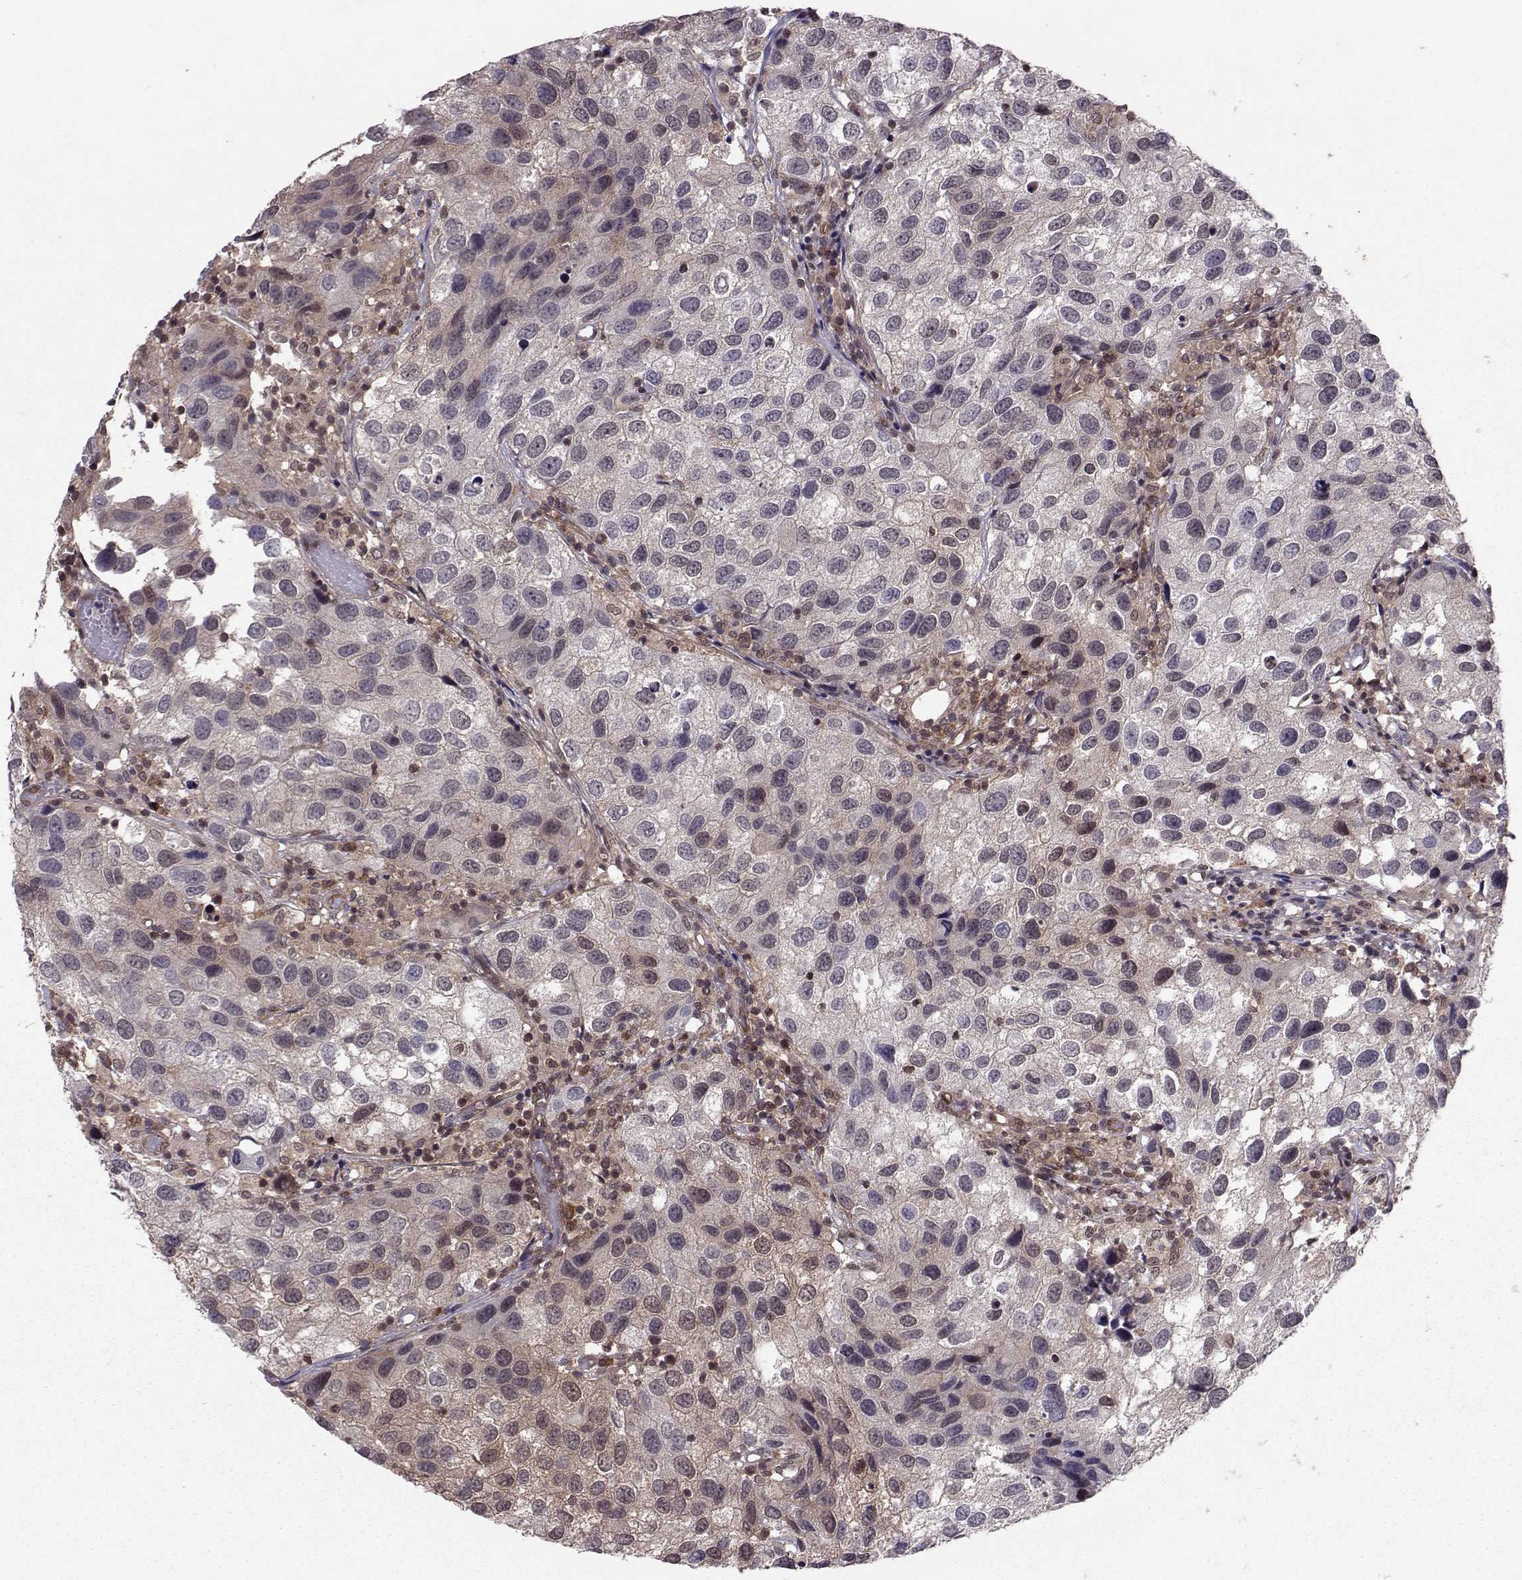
{"staining": {"intensity": "negative", "quantity": "none", "location": "none"}, "tissue": "urothelial cancer", "cell_type": "Tumor cells", "image_type": "cancer", "snomed": [{"axis": "morphology", "description": "Urothelial carcinoma, High grade"}, {"axis": "topography", "description": "Urinary bladder"}], "caption": "Image shows no protein expression in tumor cells of urothelial carcinoma (high-grade) tissue.", "gene": "PPP2R2A", "patient": {"sex": "male", "age": 79}}